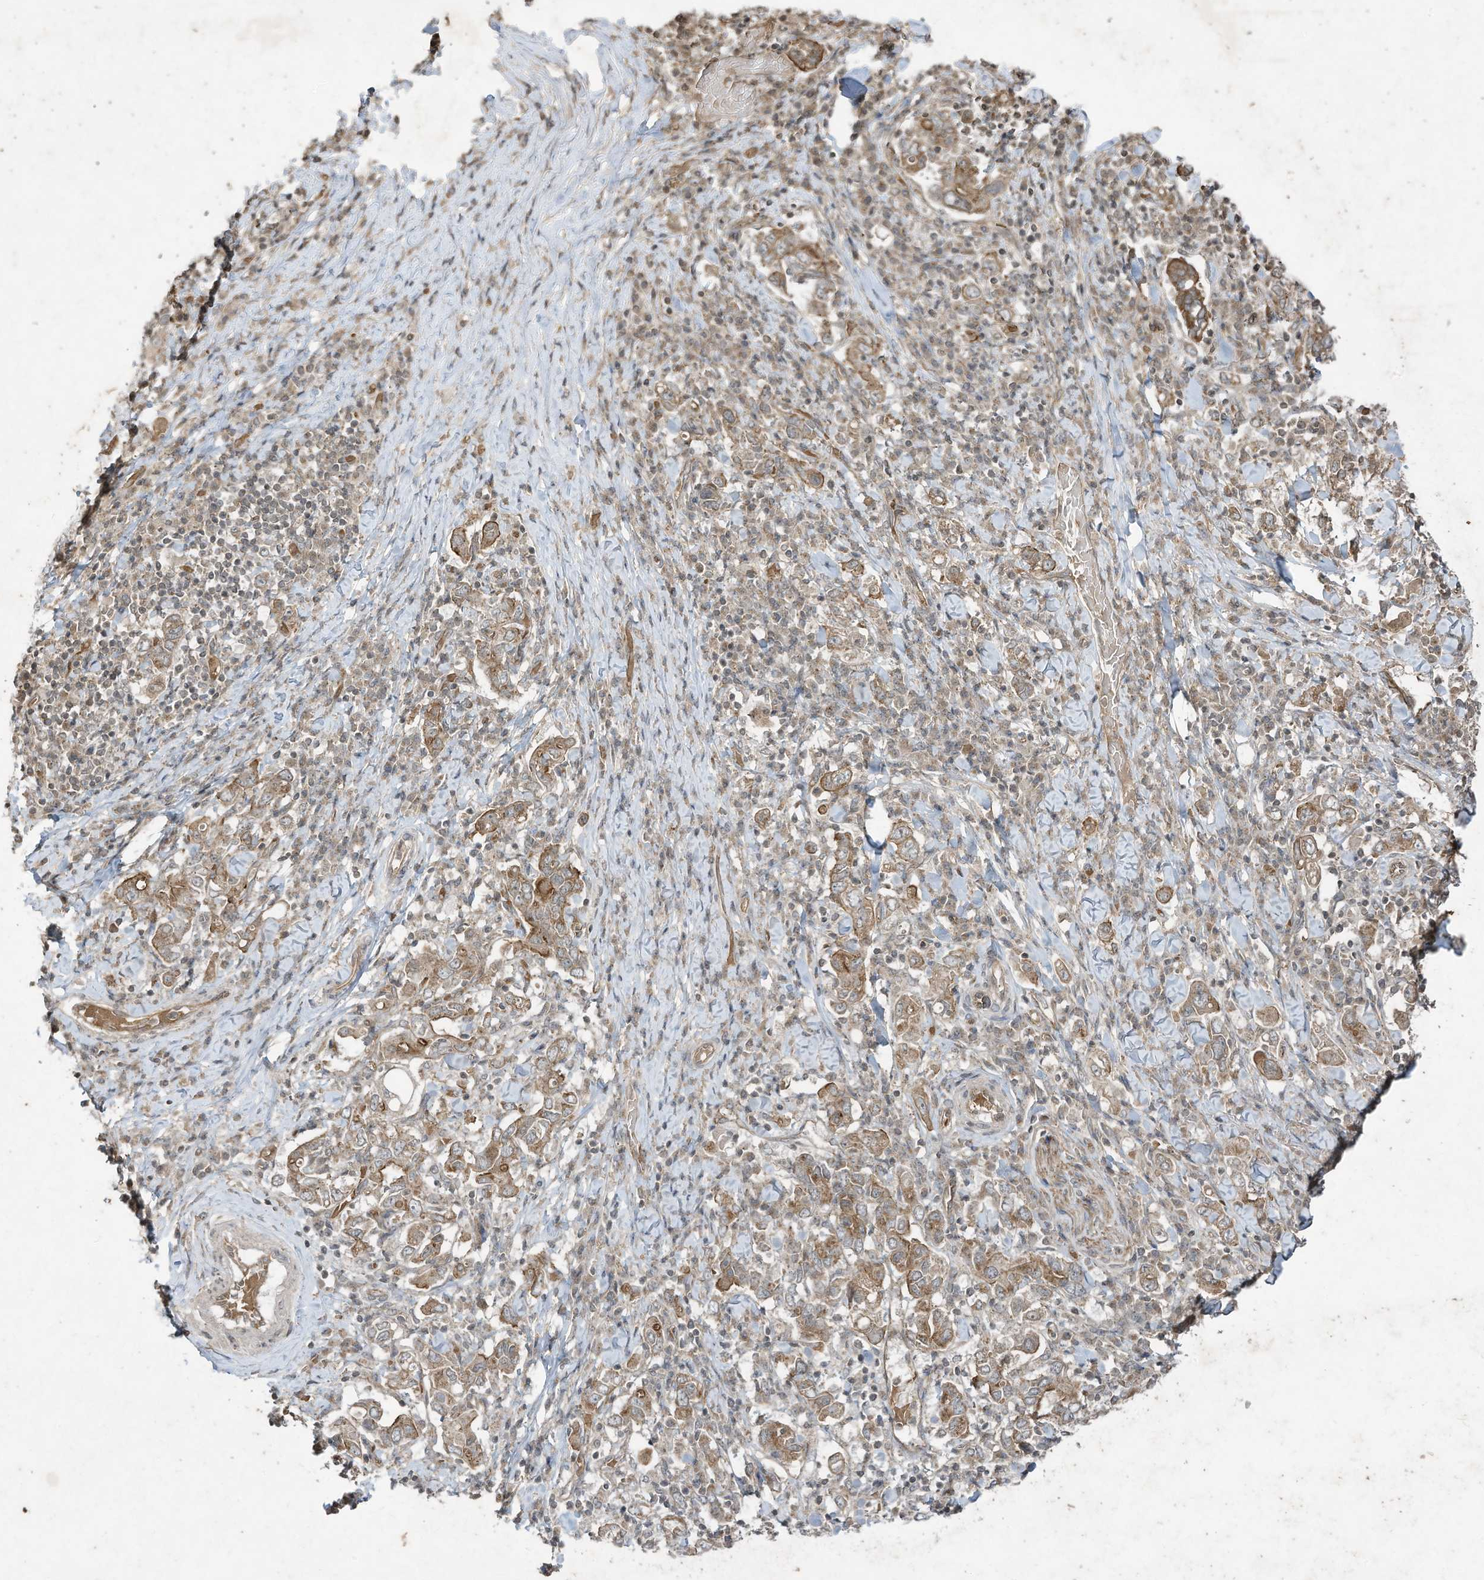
{"staining": {"intensity": "moderate", "quantity": ">75%", "location": "cytoplasmic/membranous"}, "tissue": "stomach cancer", "cell_type": "Tumor cells", "image_type": "cancer", "snomed": [{"axis": "morphology", "description": "Adenocarcinoma, NOS"}, {"axis": "topography", "description": "Stomach, upper"}], "caption": "A medium amount of moderate cytoplasmic/membranous staining is seen in about >75% of tumor cells in stomach cancer (adenocarcinoma) tissue.", "gene": "MATN2", "patient": {"sex": "male", "age": 62}}